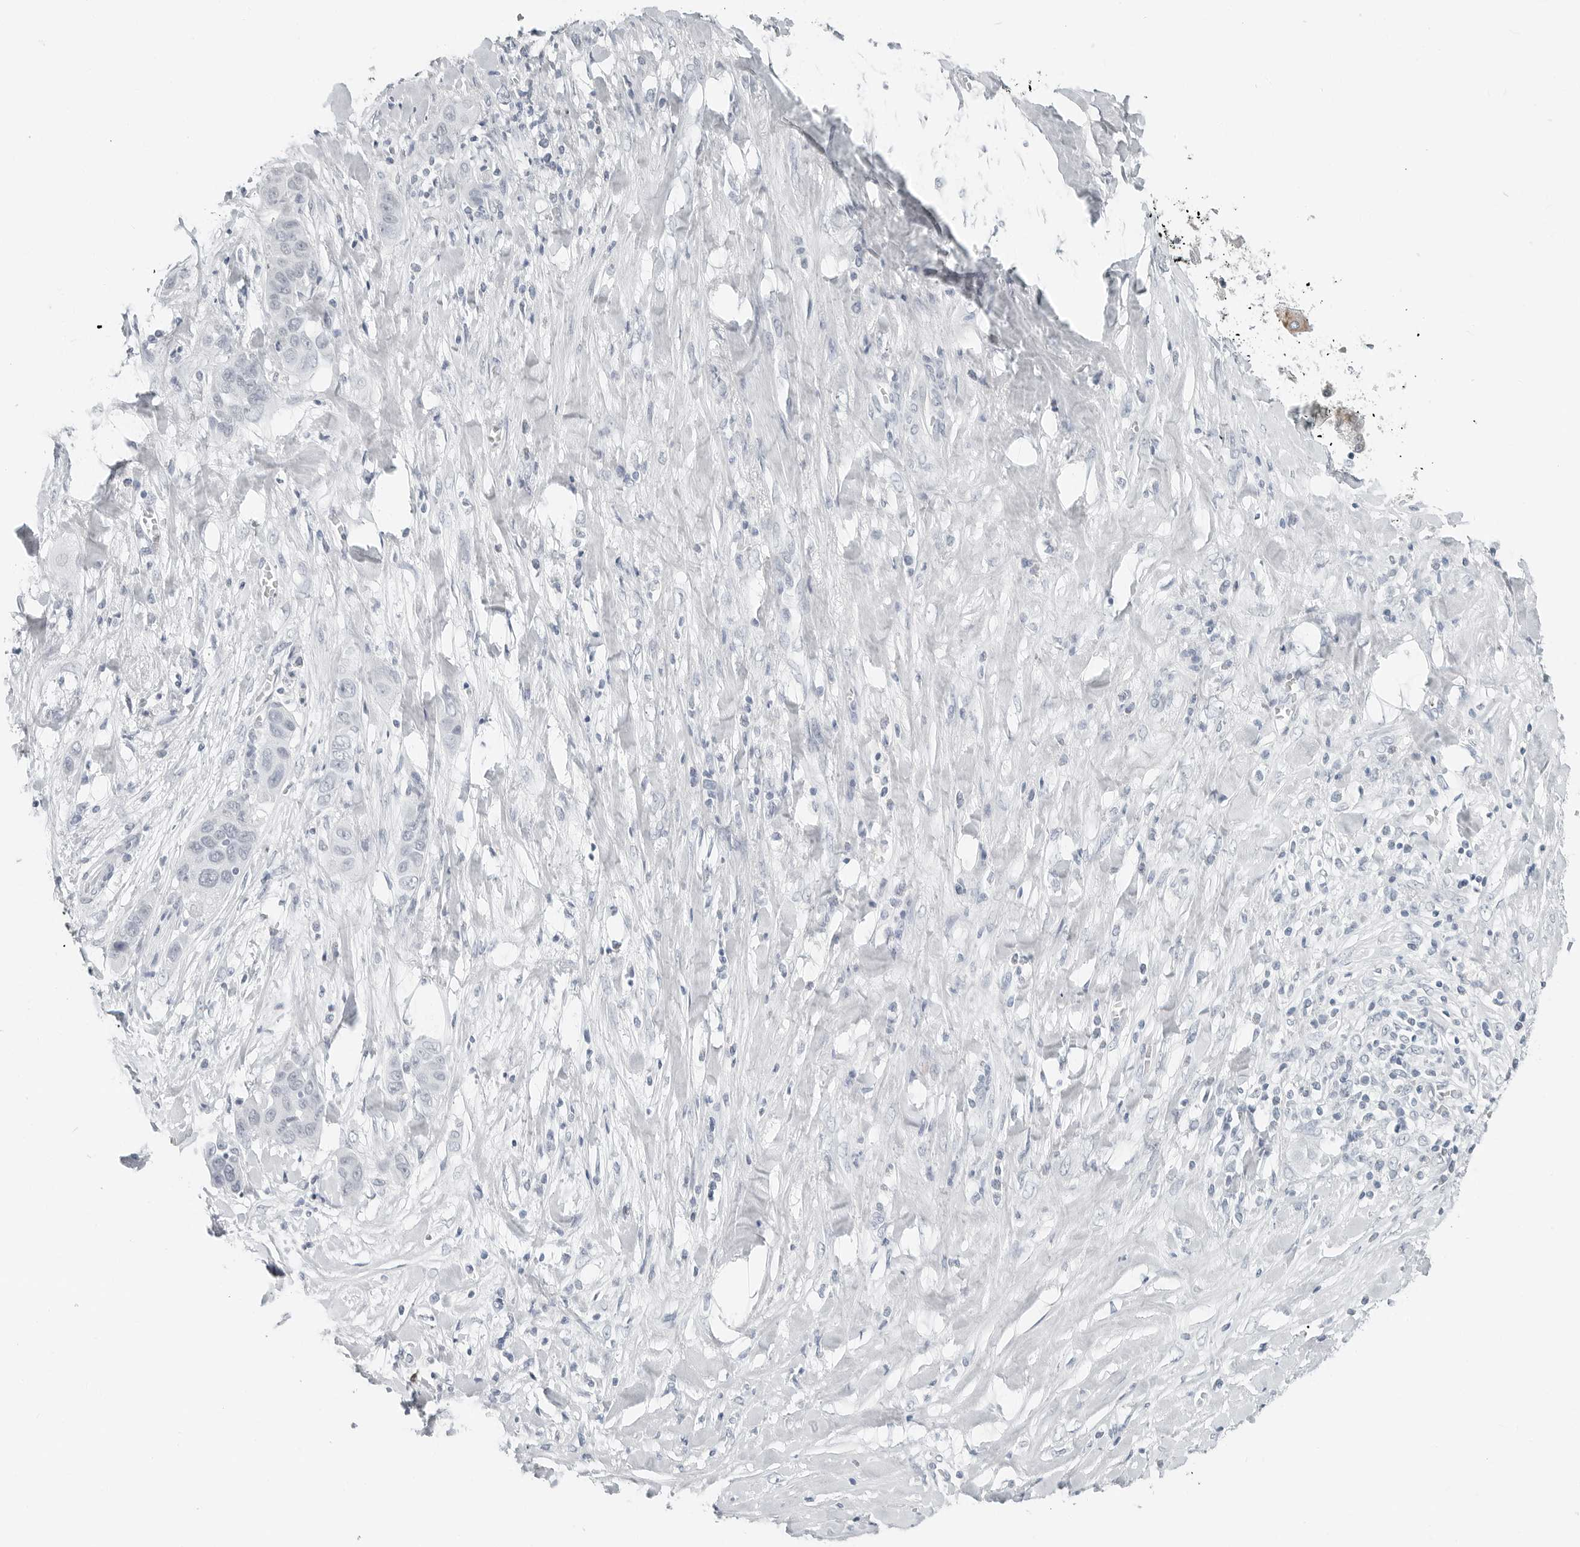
{"staining": {"intensity": "negative", "quantity": "none", "location": "none"}, "tissue": "liver cancer", "cell_type": "Tumor cells", "image_type": "cancer", "snomed": [{"axis": "morphology", "description": "Cholangiocarcinoma"}, {"axis": "topography", "description": "Liver"}], "caption": "There is no significant positivity in tumor cells of liver cancer.", "gene": "XIRP1", "patient": {"sex": "female", "age": 52}}